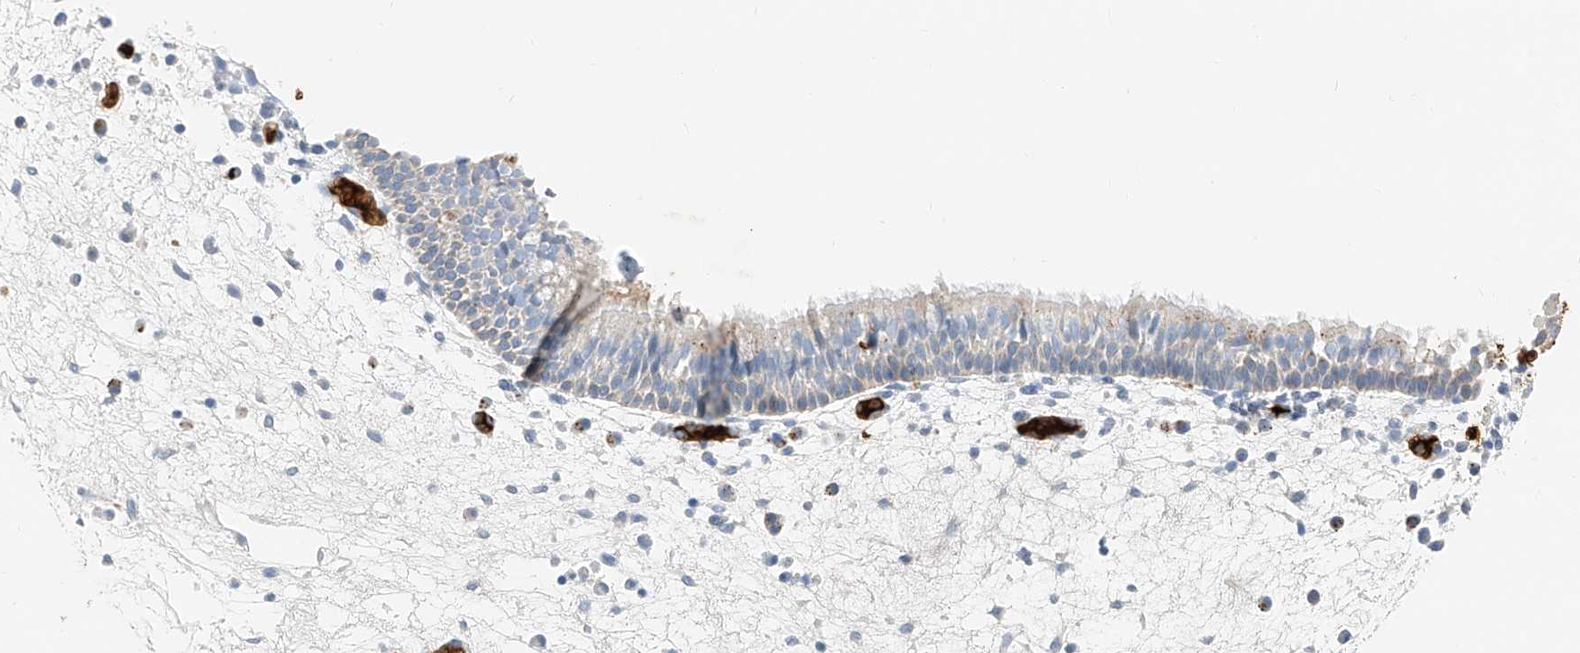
{"staining": {"intensity": "weak", "quantity": "<25%", "location": "cytoplasmic/membranous"}, "tissue": "nasopharynx", "cell_type": "Respiratory epithelial cells", "image_type": "normal", "snomed": [{"axis": "morphology", "description": "Normal tissue, NOS"}, {"axis": "morphology", "description": "Inflammation, NOS"}, {"axis": "morphology", "description": "Malignant melanoma, Metastatic site"}, {"axis": "topography", "description": "Nasopharynx"}], "caption": "This is an immunohistochemistry photomicrograph of unremarkable human nasopharynx. There is no staining in respiratory epithelial cells.", "gene": "PRSS23", "patient": {"sex": "male", "age": 70}}